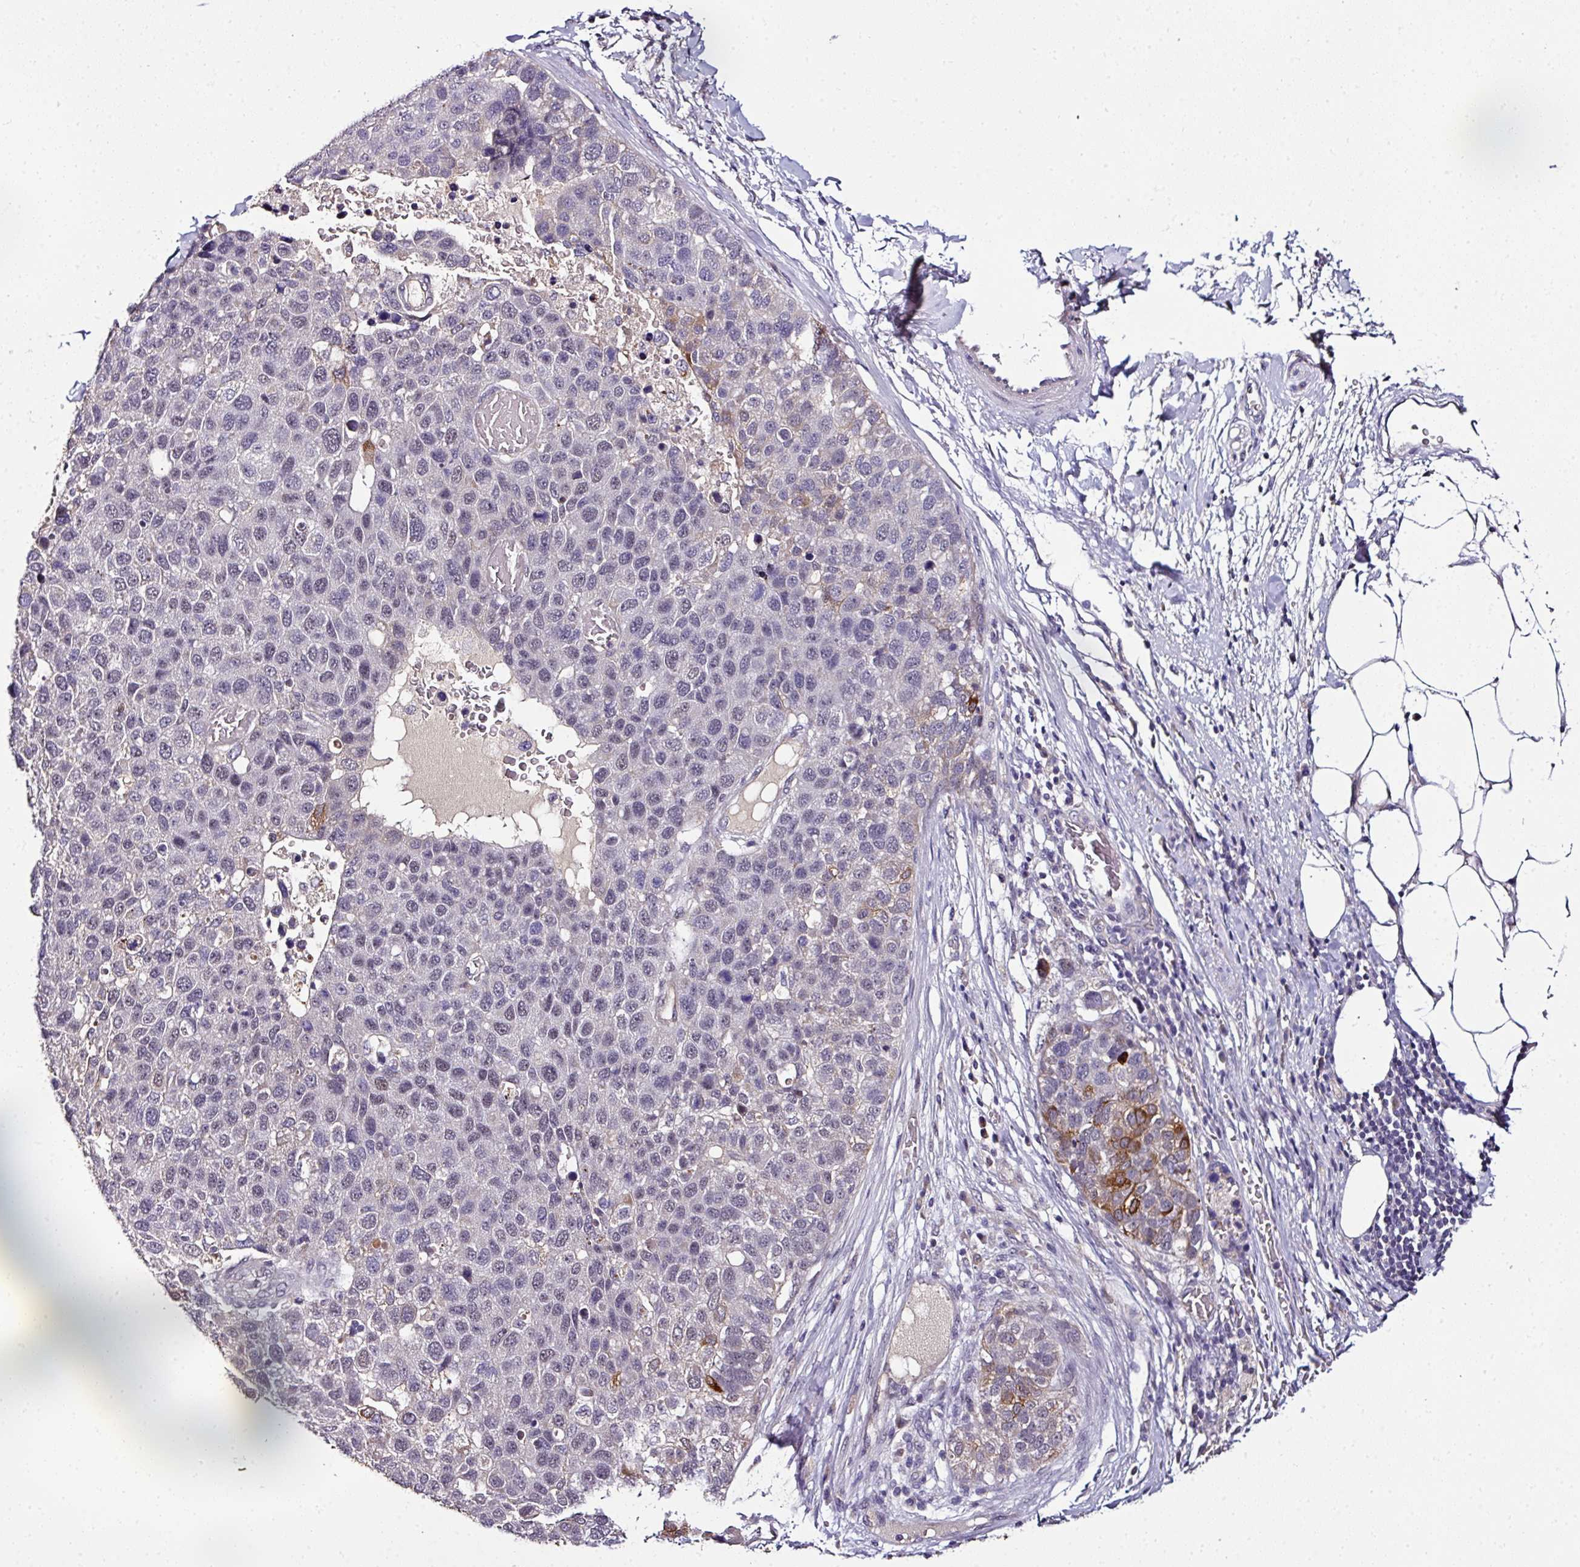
{"staining": {"intensity": "negative", "quantity": "none", "location": "none"}, "tissue": "pancreatic cancer", "cell_type": "Tumor cells", "image_type": "cancer", "snomed": [{"axis": "morphology", "description": "Adenocarcinoma, NOS"}, {"axis": "topography", "description": "Pancreas"}], "caption": "Human pancreatic cancer (adenocarcinoma) stained for a protein using IHC demonstrates no positivity in tumor cells.", "gene": "NAPSA", "patient": {"sex": "female", "age": 61}}